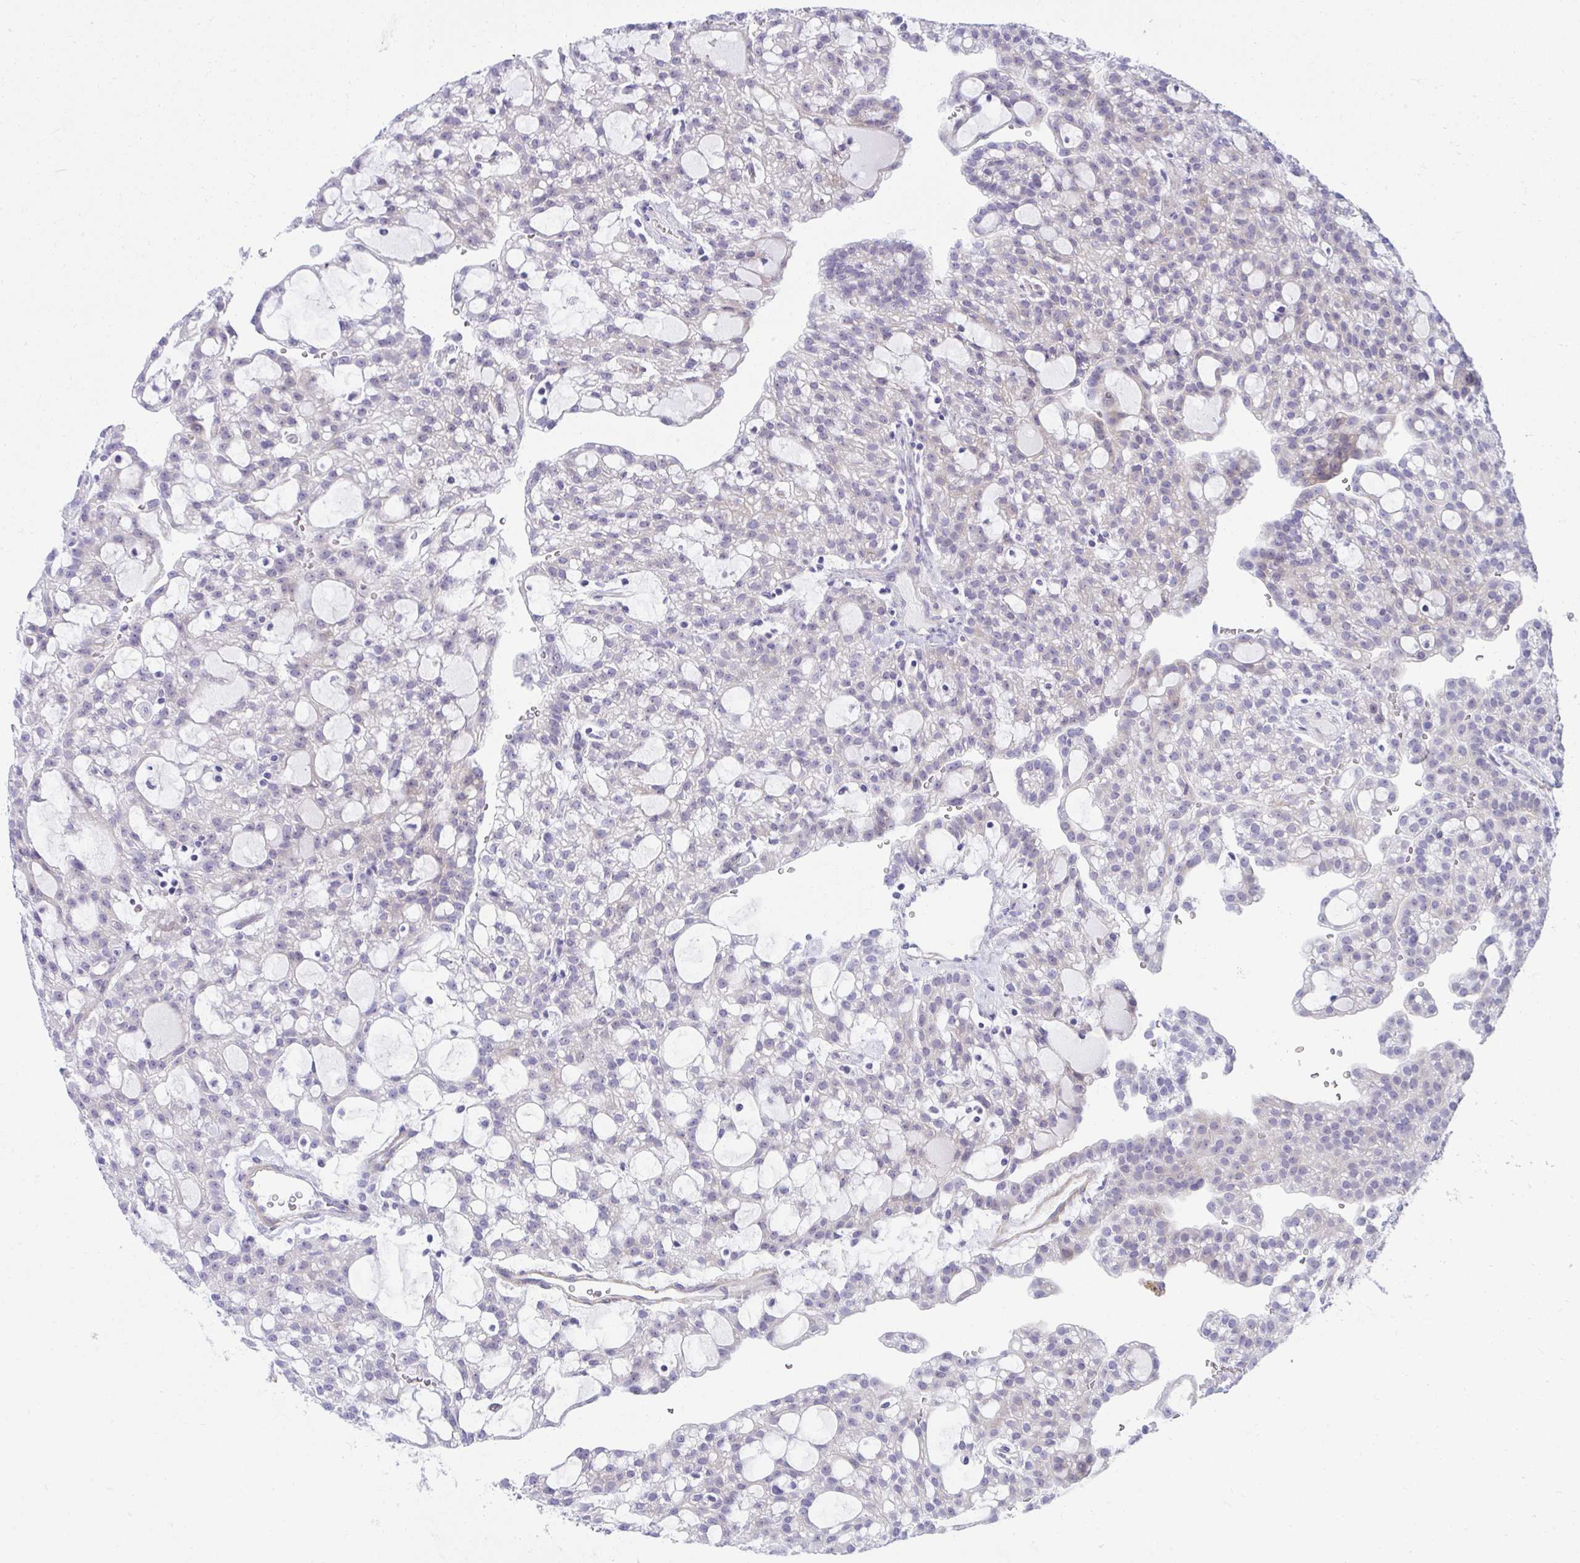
{"staining": {"intensity": "negative", "quantity": "none", "location": "none"}, "tissue": "renal cancer", "cell_type": "Tumor cells", "image_type": "cancer", "snomed": [{"axis": "morphology", "description": "Adenocarcinoma, NOS"}, {"axis": "topography", "description": "Kidney"}], "caption": "DAB (3,3'-diaminobenzidine) immunohistochemical staining of renal cancer (adenocarcinoma) exhibits no significant expression in tumor cells.", "gene": "PUS7L", "patient": {"sex": "male", "age": 63}}